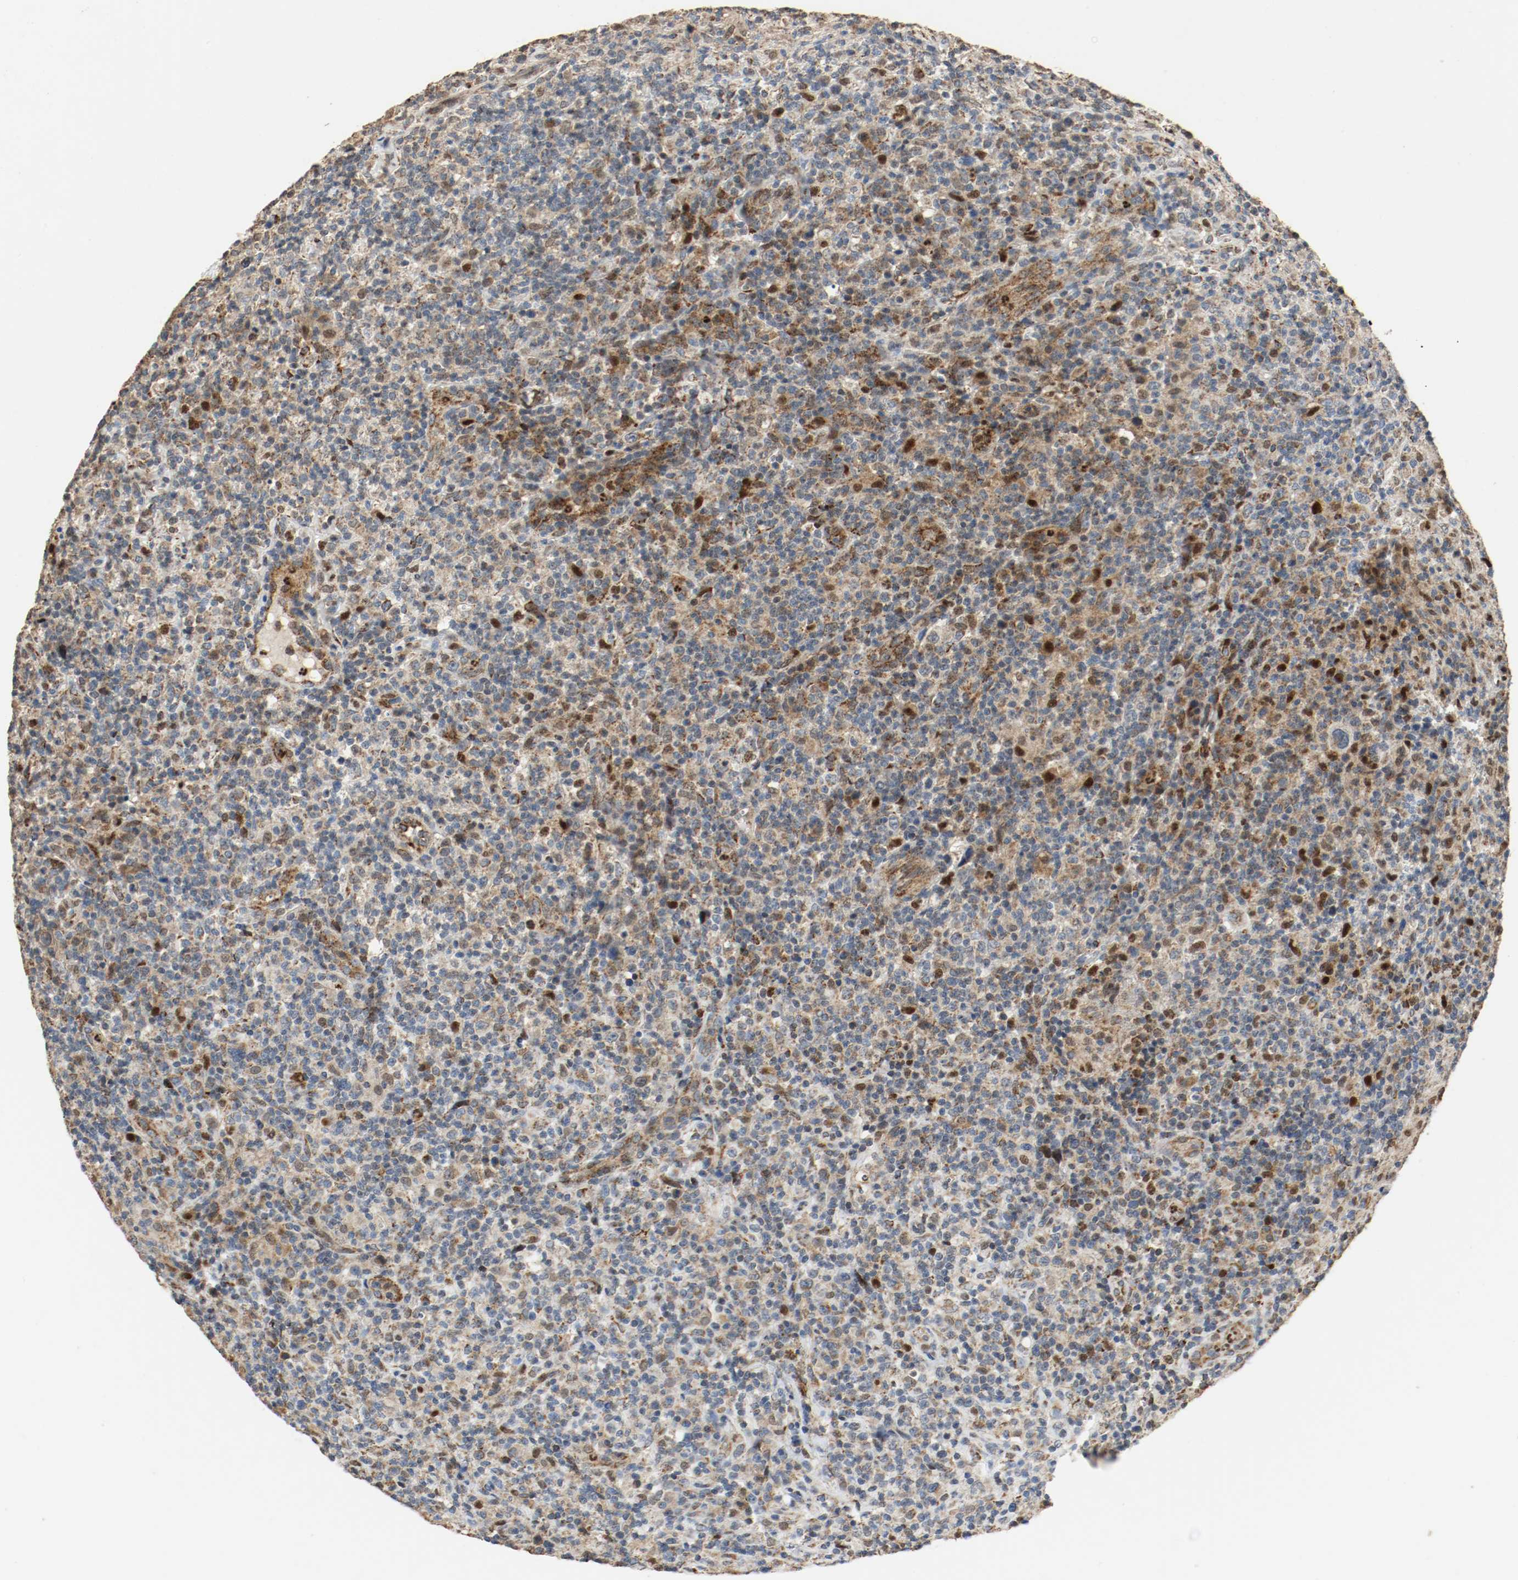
{"staining": {"intensity": "strong", "quantity": "25%-75%", "location": "cytoplasmic/membranous,nuclear"}, "tissue": "lymphoma", "cell_type": "Tumor cells", "image_type": "cancer", "snomed": [{"axis": "morphology", "description": "Hodgkin's disease, NOS"}, {"axis": "topography", "description": "Lymph node"}], "caption": "Lymphoma was stained to show a protein in brown. There is high levels of strong cytoplasmic/membranous and nuclear positivity in approximately 25%-75% of tumor cells.", "gene": "ALDH4A1", "patient": {"sex": "male", "age": 65}}